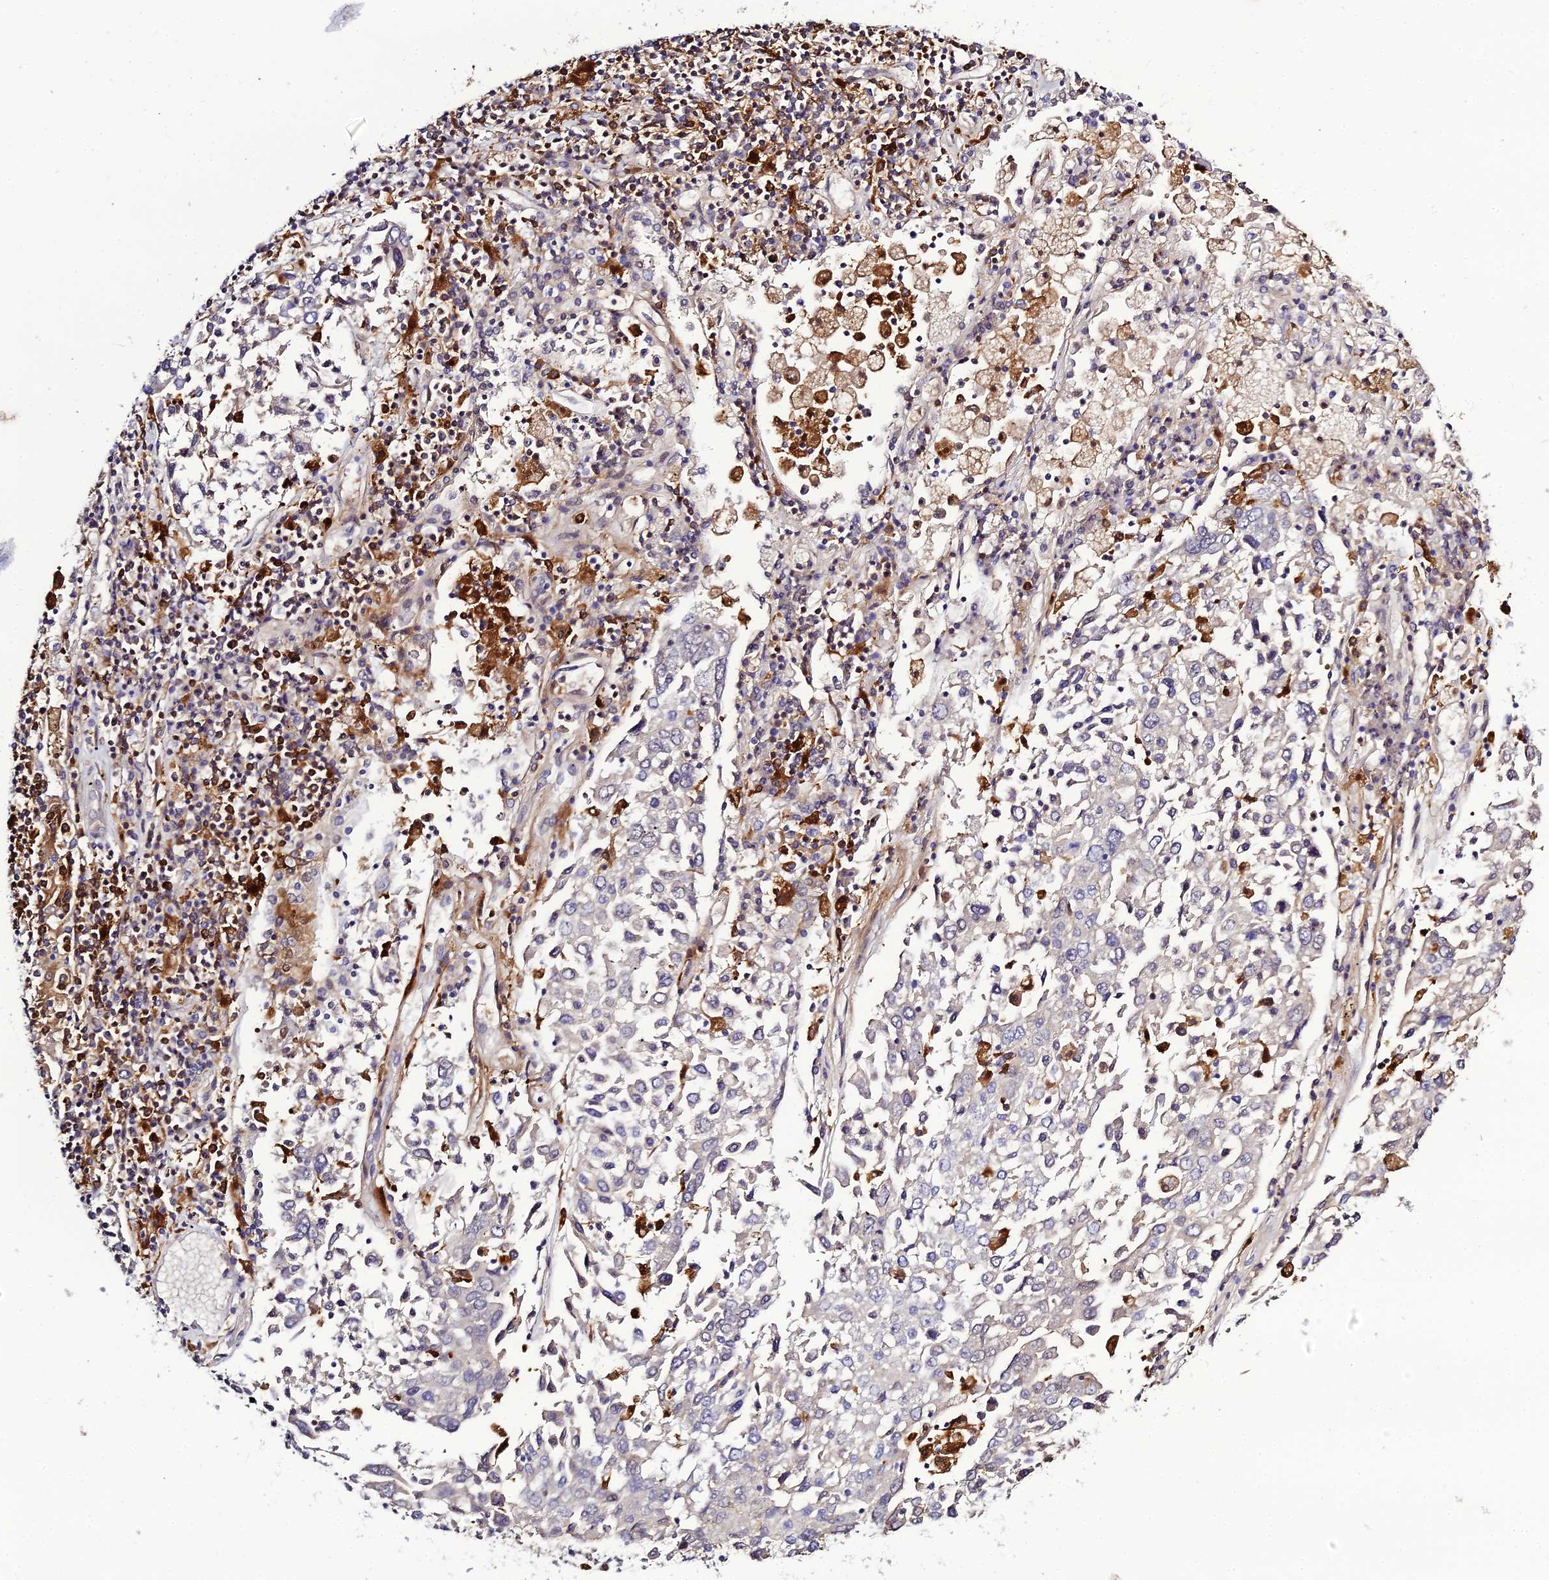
{"staining": {"intensity": "negative", "quantity": "none", "location": "none"}, "tissue": "lung cancer", "cell_type": "Tumor cells", "image_type": "cancer", "snomed": [{"axis": "morphology", "description": "Squamous cell carcinoma, NOS"}, {"axis": "topography", "description": "Lung"}], "caption": "High magnification brightfield microscopy of lung cancer (squamous cell carcinoma) stained with DAB (3,3'-diaminobenzidine) (brown) and counterstained with hematoxylin (blue): tumor cells show no significant positivity. Brightfield microscopy of immunohistochemistry stained with DAB (brown) and hematoxylin (blue), captured at high magnification.", "gene": "IL4I1", "patient": {"sex": "male", "age": 65}}